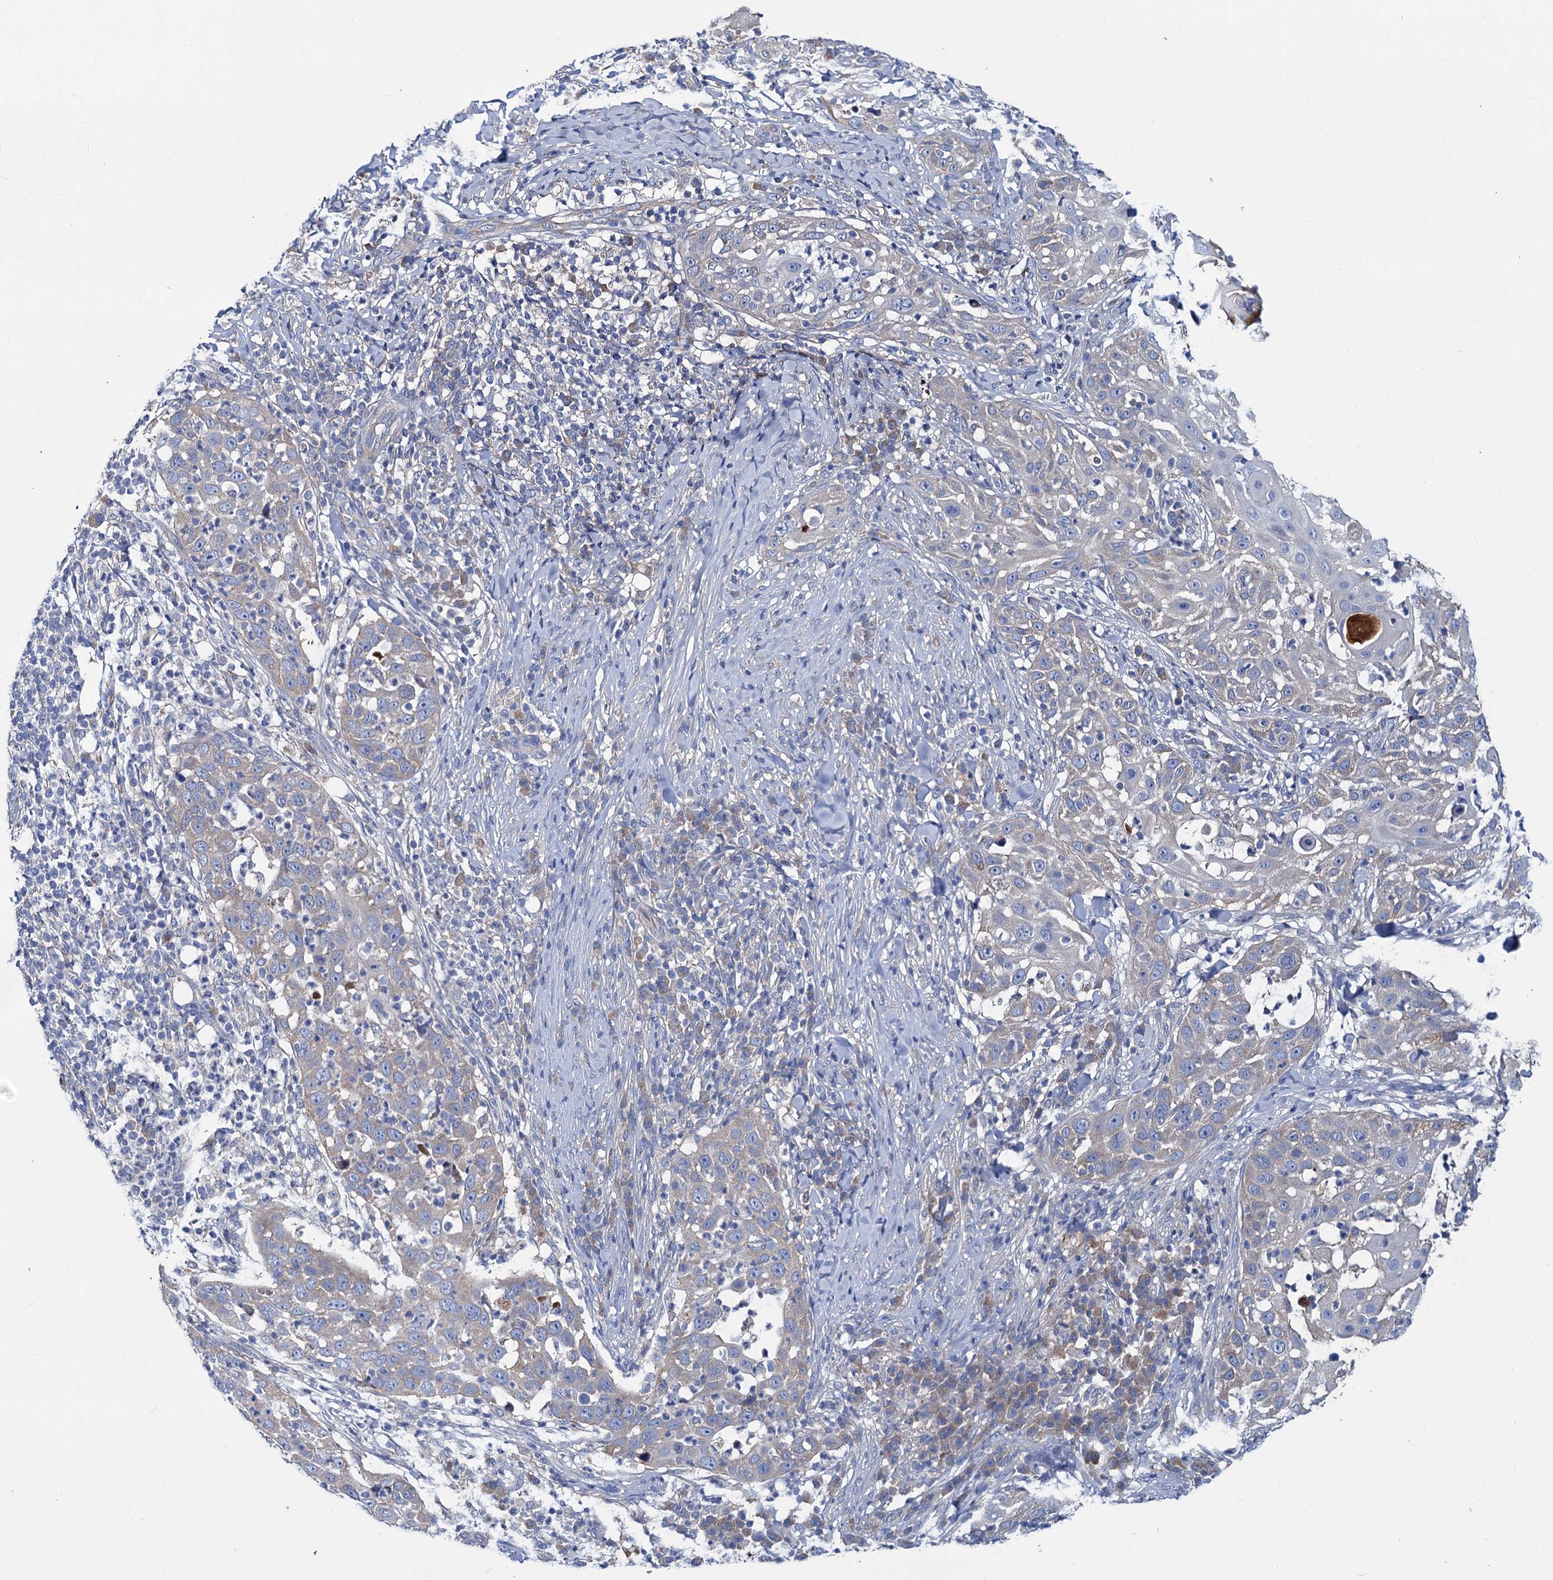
{"staining": {"intensity": "negative", "quantity": "none", "location": "none"}, "tissue": "skin cancer", "cell_type": "Tumor cells", "image_type": "cancer", "snomed": [{"axis": "morphology", "description": "Squamous cell carcinoma, NOS"}, {"axis": "topography", "description": "Skin"}], "caption": "This is a micrograph of IHC staining of skin cancer, which shows no positivity in tumor cells. (DAB (3,3'-diaminobenzidine) immunohistochemistry visualized using brightfield microscopy, high magnification).", "gene": "TRIM55", "patient": {"sex": "female", "age": 44}}